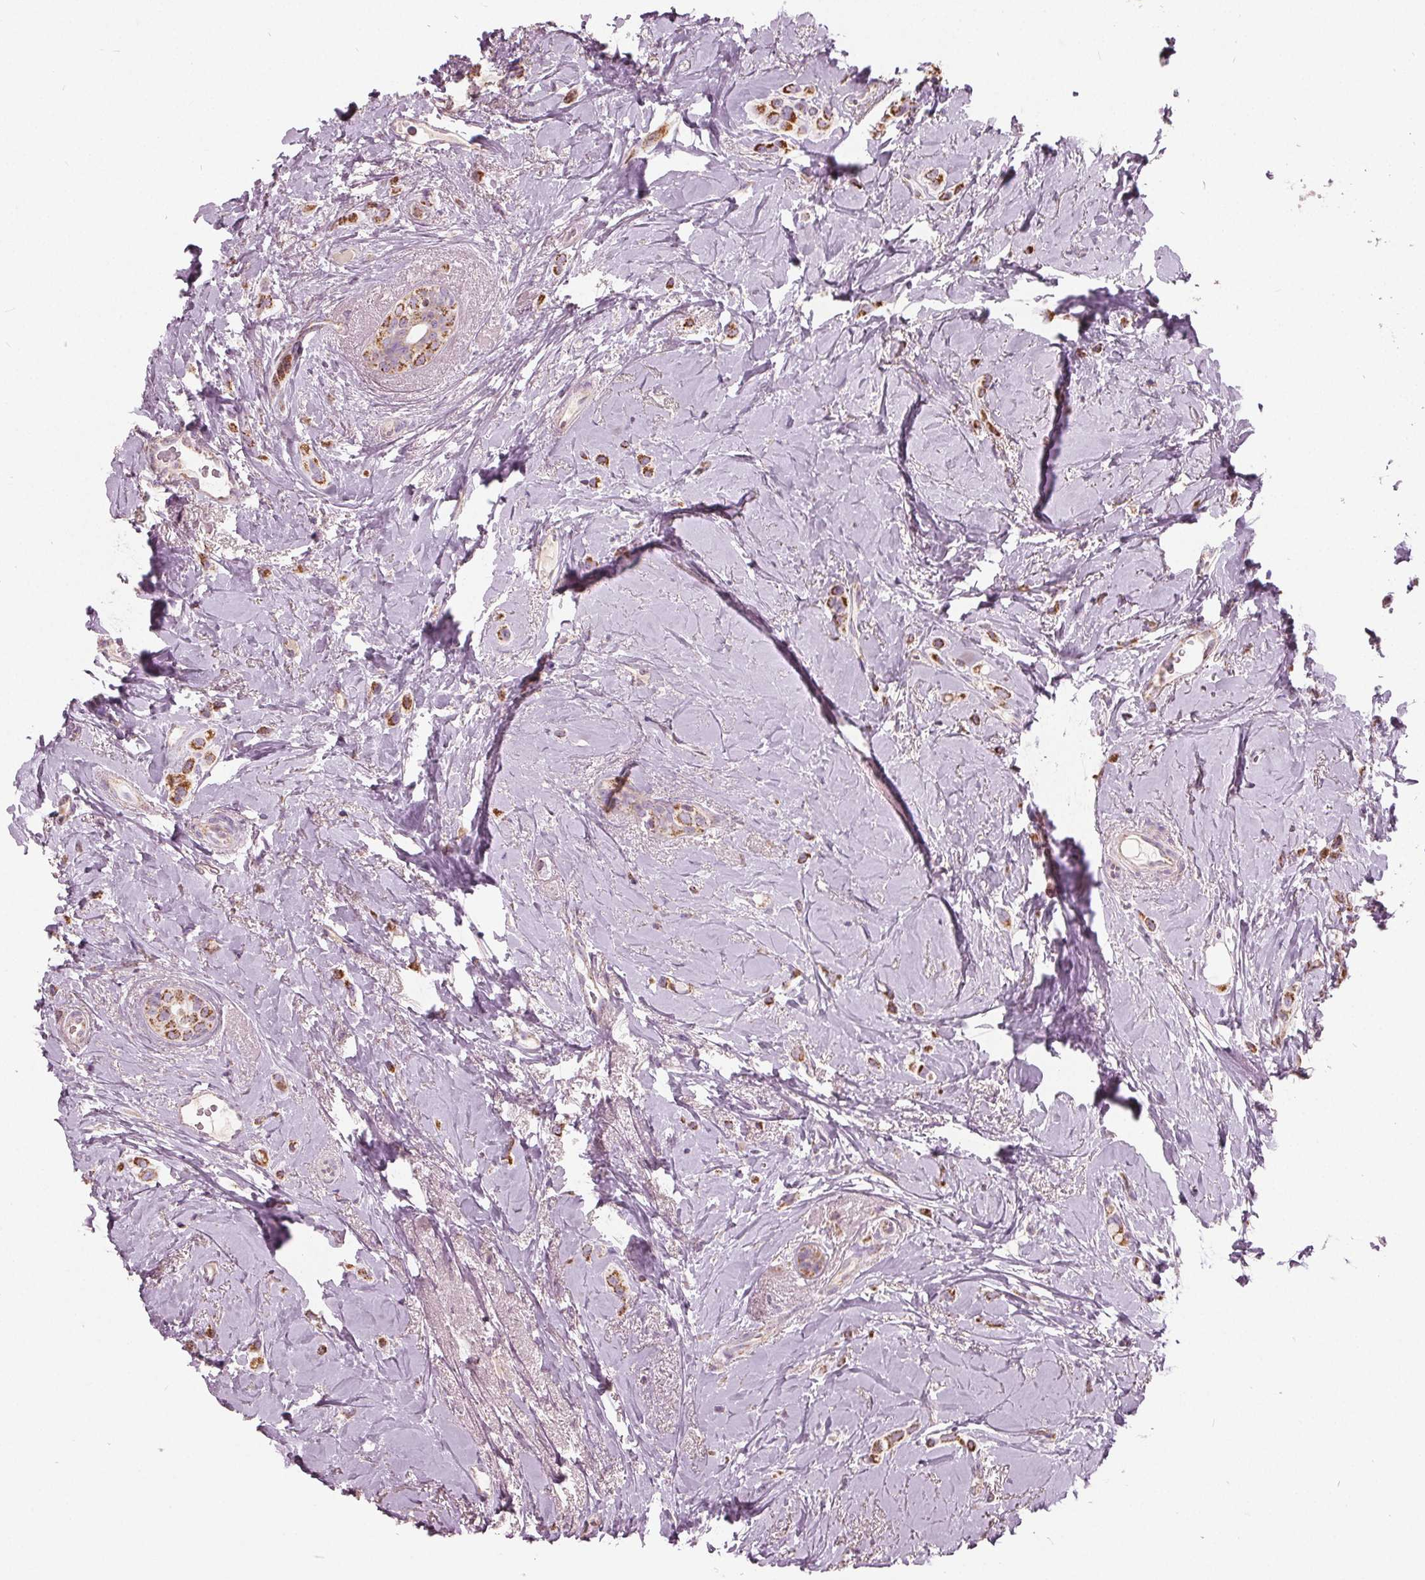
{"staining": {"intensity": "moderate", "quantity": ">75%", "location": "cytoplasmic/membranous"}, "tissue": "breast cancer", "cell_type": "Tumor cells", "image_type": "cancer", "snomed": [{"axis": "morphology", "description": "Lobular carcinoma"}, {"axis": "topography", "description": "Breast"}], "caption": "High-power microscopy captured an IHC micrograph of breast cancer, revealing moderate cytoplasmic/membranous positivity in approximately >75% of tumor cells. (IHC, brightfield microscopy, high magnification).", "gene": "ECI2", "patient": {"sex": "female", "age": 66}}